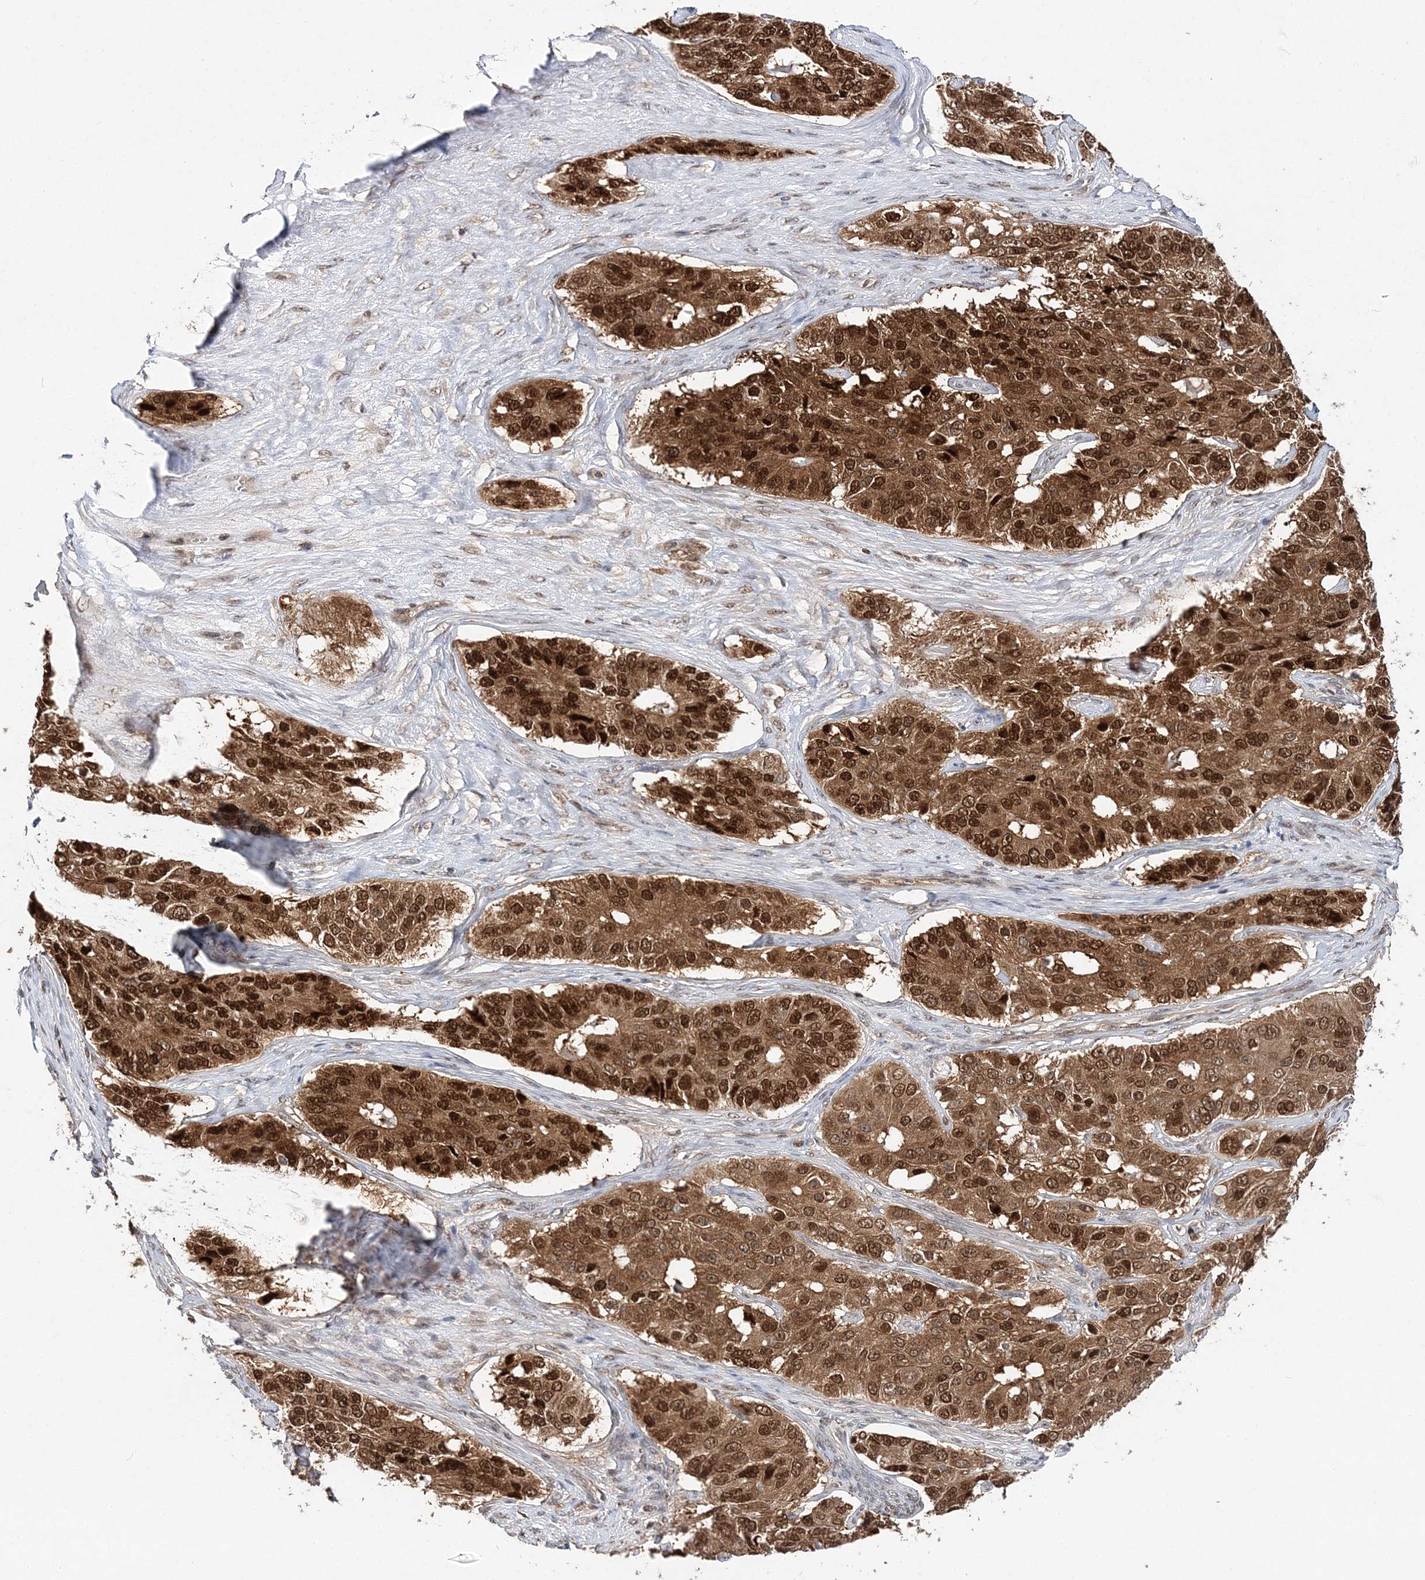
{"staining": {"intensity": "strong", "quantity": ">75%", "location": "cytoplasmic/membranous,nuclear"}, "tissue": "ovarian cancer", "cell_type": "Tumor cells", "image_type": "cancer", "snomed": [{"axis": "morphology", "description": "Carcinoma, endometroid"}, {"axis": "topography", "description": "Ovary"}], "caption": "Immunohistochemistry (IHC) of human ovarian cancer (endometroid carcinoma) exhibits high levels of strong cytoplasmic/membranous and nuclear staining in approximately >75% of tumor cells.", "gene": "NIF3L1", "patient": {"sex": "female", "age": 51}}